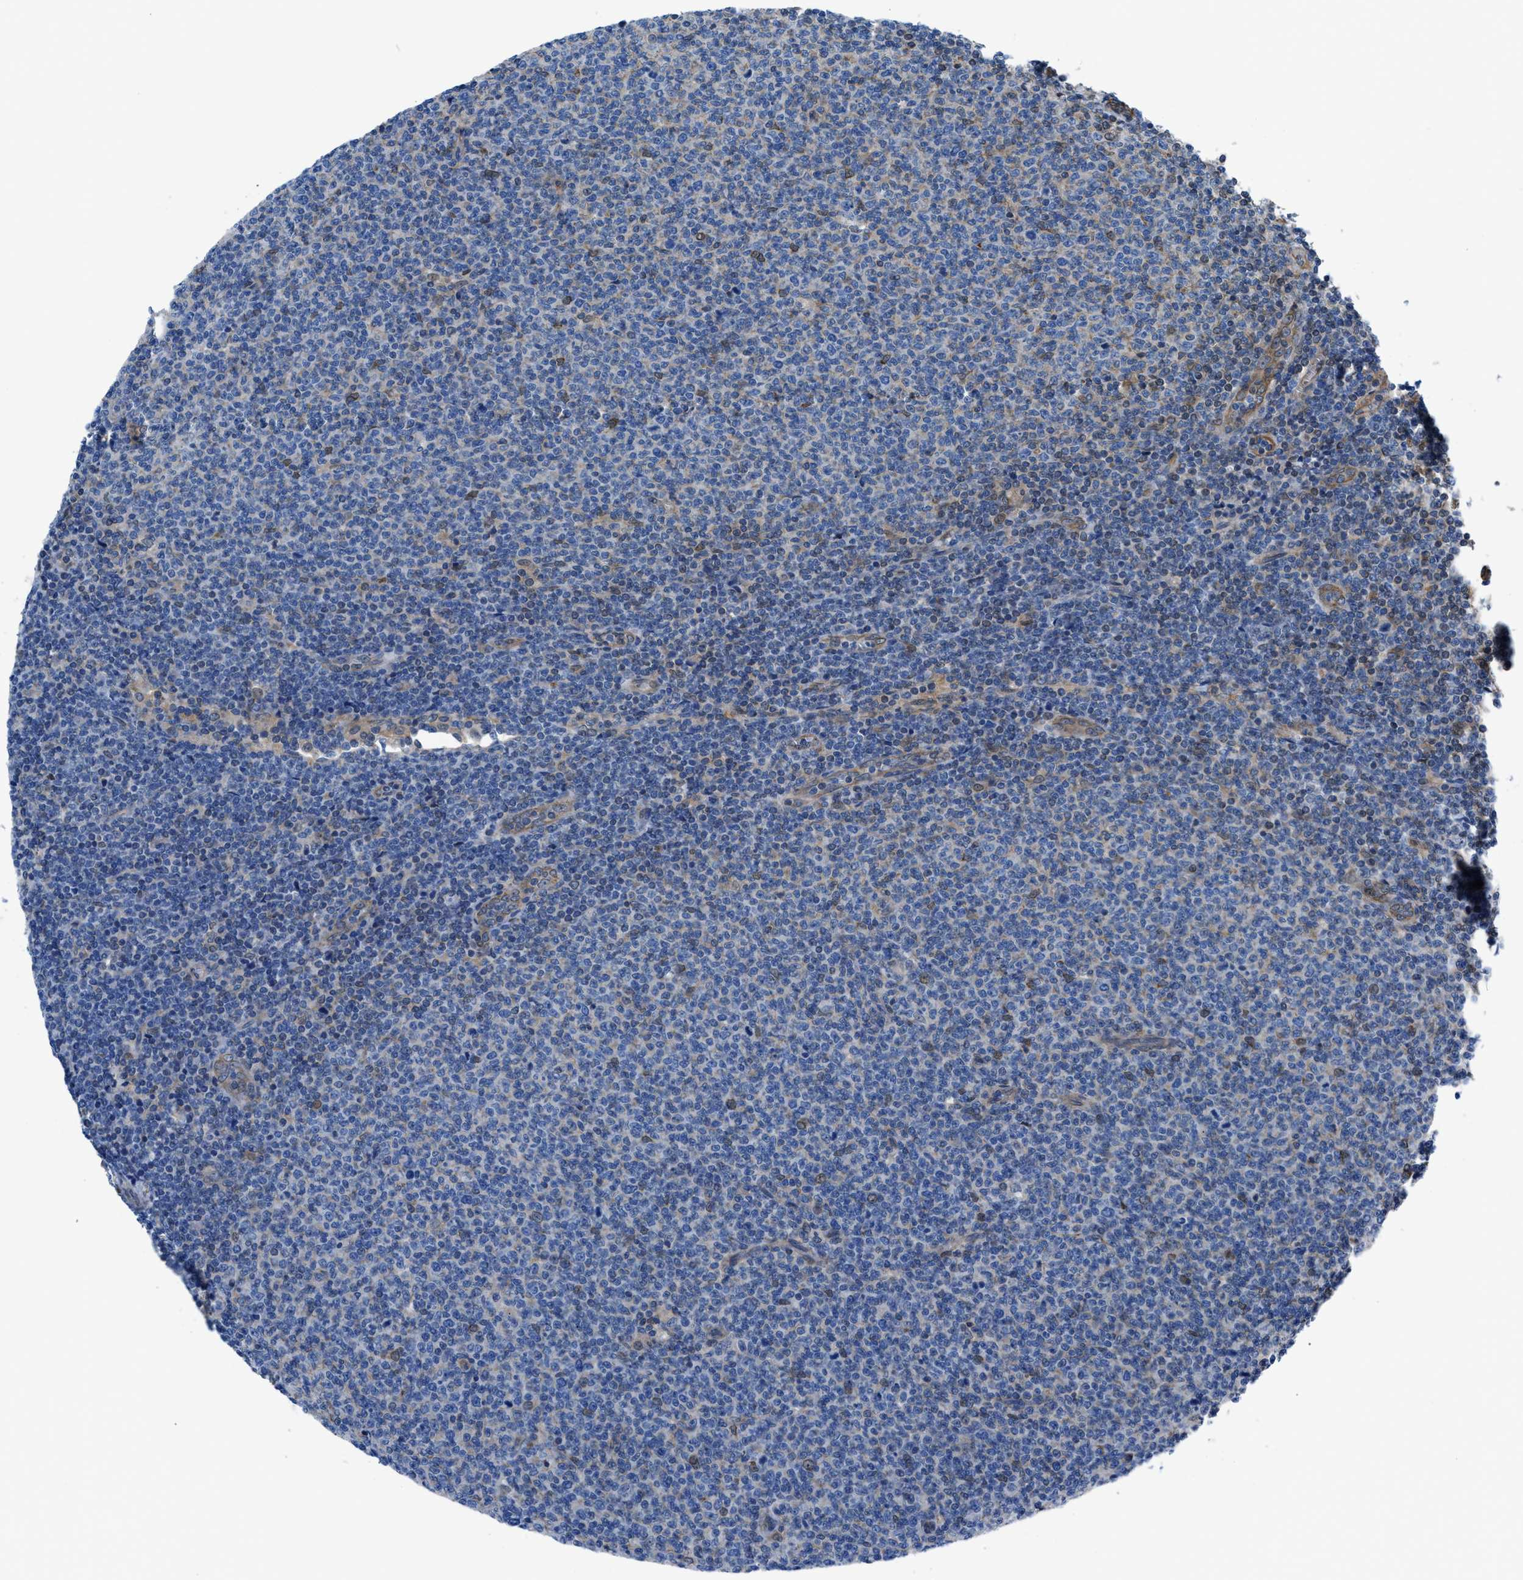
{"staining": {"intensity": "negative", "quantity": "none", "location": "none"}, "tissue": "lymphoma", "cell_type": "Tumor cells", "image_type": "cancer", "snomed": [{"axis": "morphology", "description": "Malignant lymphoma, non-Hodgkin's type, Low grade"}, {"axis": "topography", "description": "Lymph node"}], "caption": "Immunohistochemical staining of low-grade malignant lymphoma, non-Hodgkin's type exhibits no significant positivity in tumor cells. (DAB immunohistochemistry (IHC) with hematoxylin counter stain).", "gene": "DMAC1", "patient": {"sex": "male", "age": 66}}